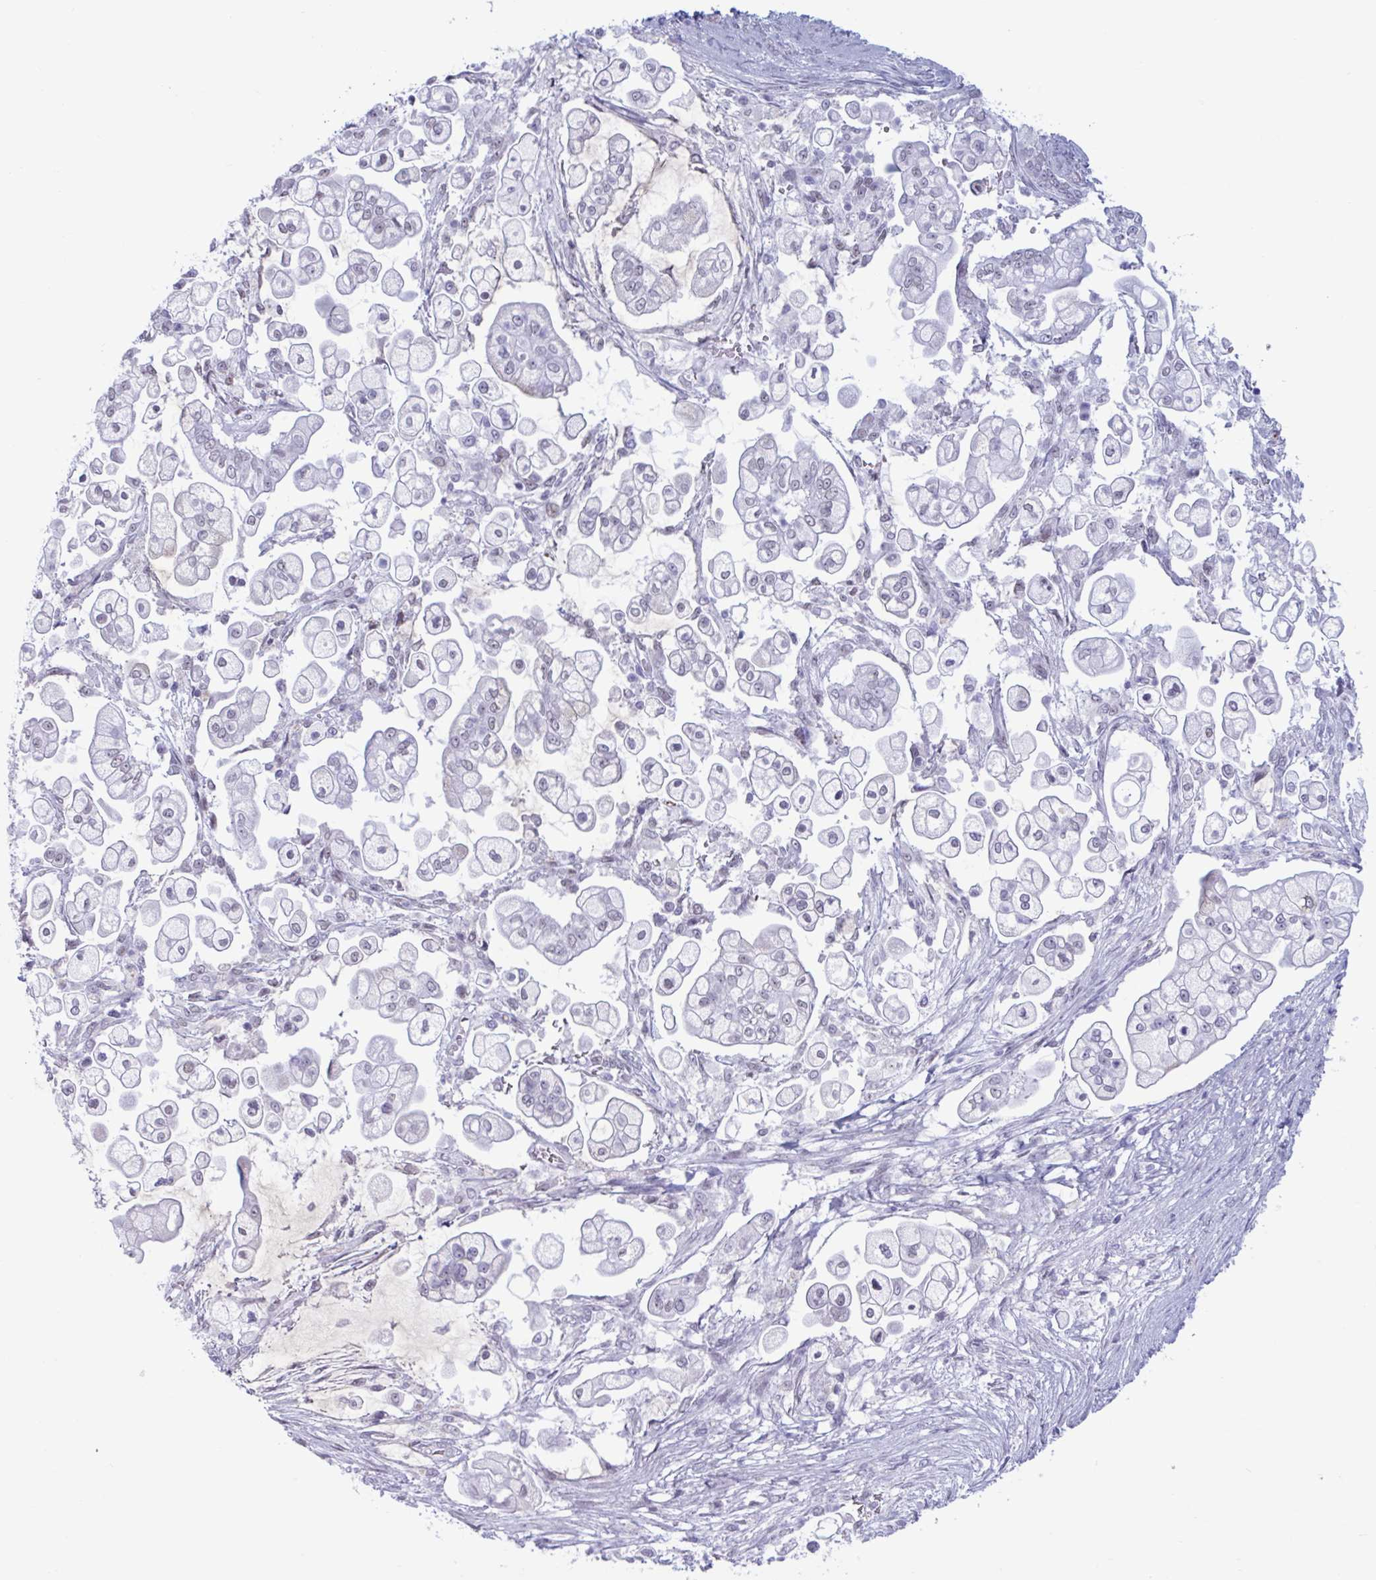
{"staining": {"intensity": "negative", "quantity": "none", "location": "none"}, "tissue": "pancreatic cancer", "cell_type": "Tumor cells", "image_type": "cancer", "snomed": [{"axis": "morphology", "description": "Adenocarcinoma, NOS"}, {"axis": "topography", "description": "Pancreas"}], "caption": "Tumor cells show no significant staining in adenocarcinoma (pancreatic). (DAB IHC visualized using brightfield microscopy, high magnification).", "gene": "MSMB", "patient": {"sex": "female", "age": 69}}